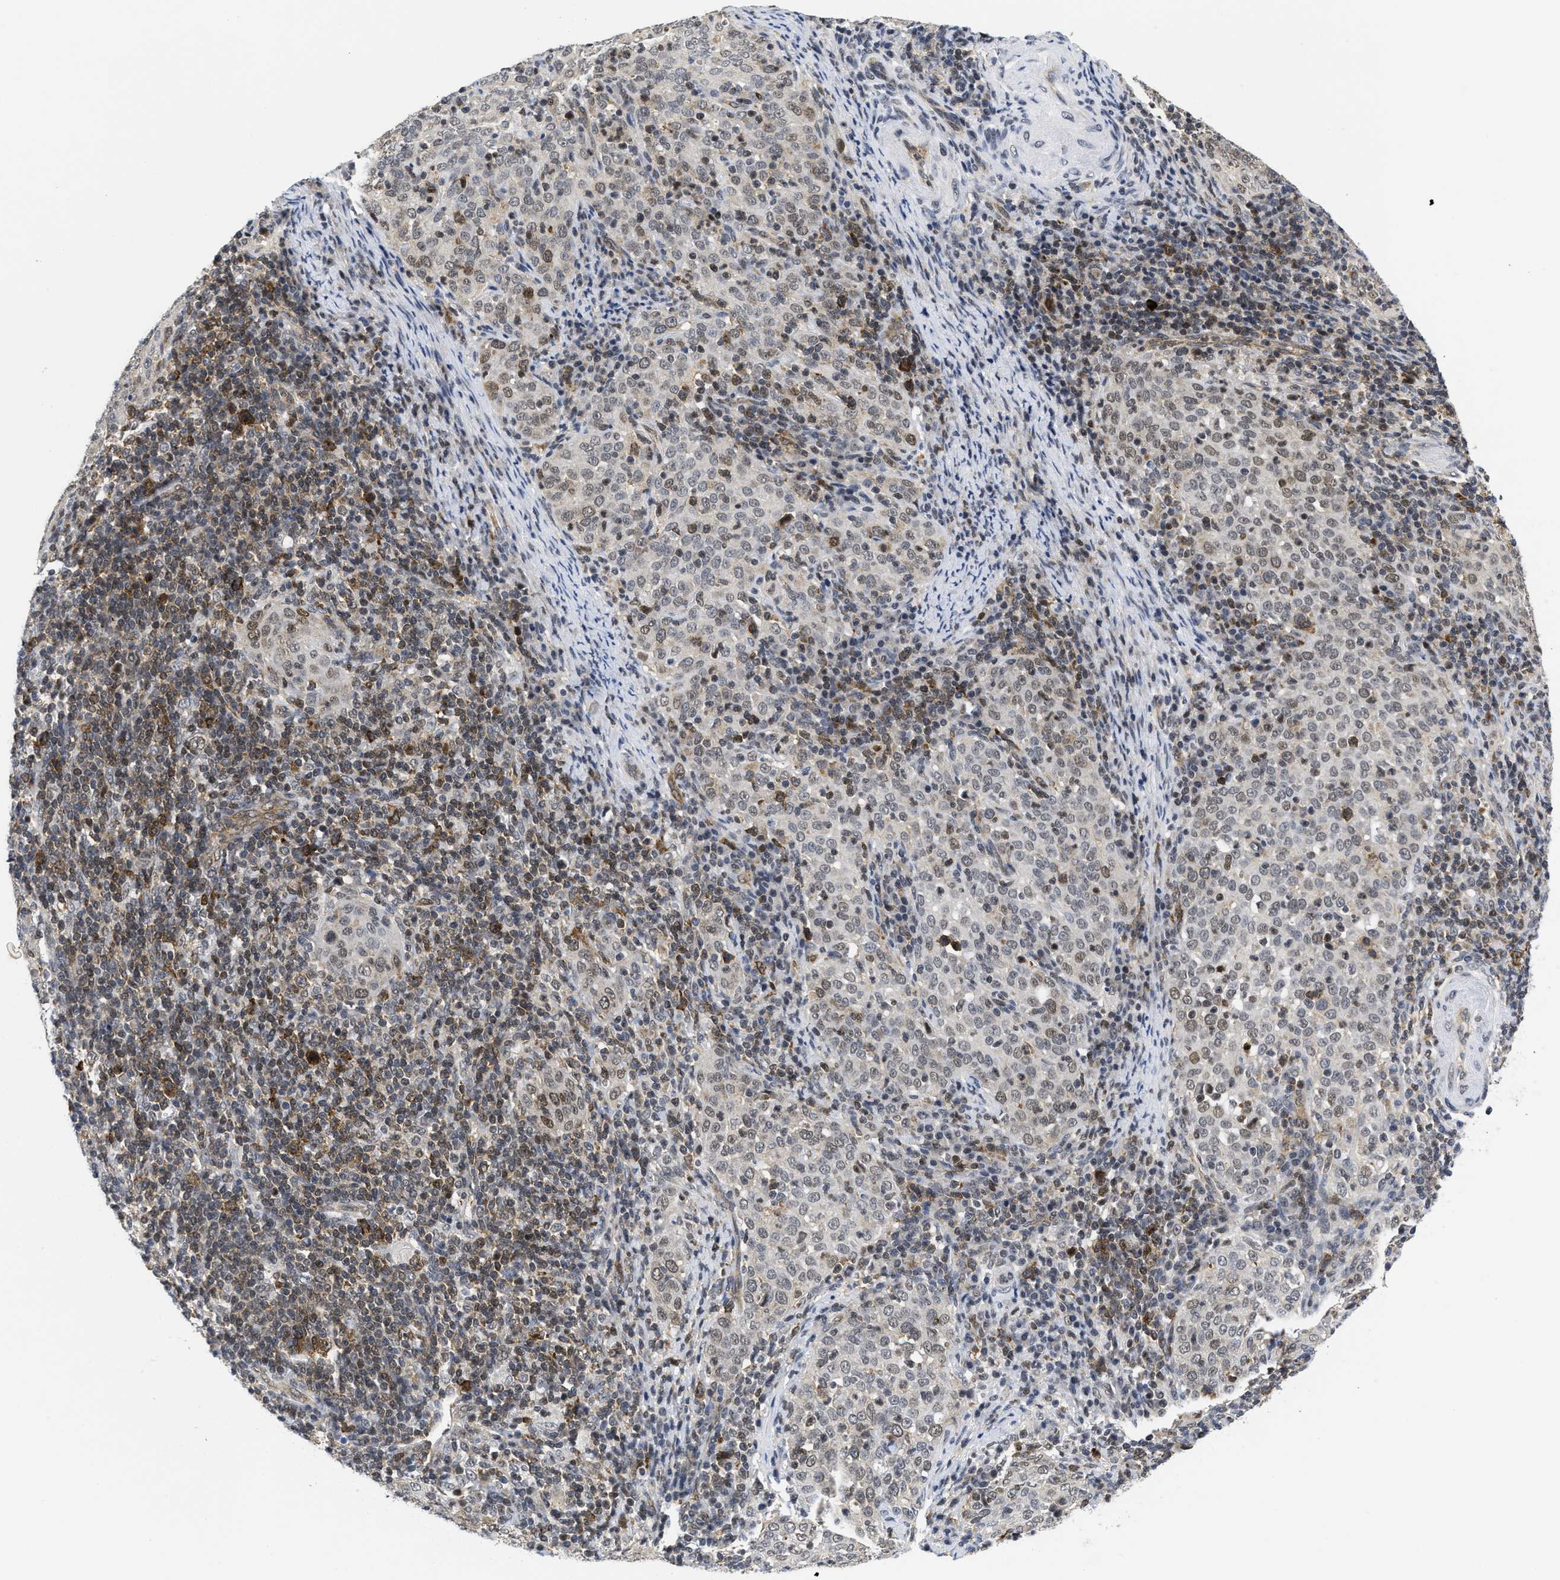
{"staining": {"intensity": "weak", "quantity": "25%-75%", "location": "nuclear"}, "tissue": "cervical cancer", "cell_type": "Tumor cells", "image_type": "cancer", "snomed": [{"axis": "morphology", "description": "Squamous cell carcinoma, NOS"}, {"axis": "topography", "description": "Cervix"}], "caption": "Protein expression analysis of cervical cancer demonstrates weak nuclear expression in approximately 25%-75% of tumor cells.", "gene": "HIF1A", "patient": {"sex": "female", "age": 51}}